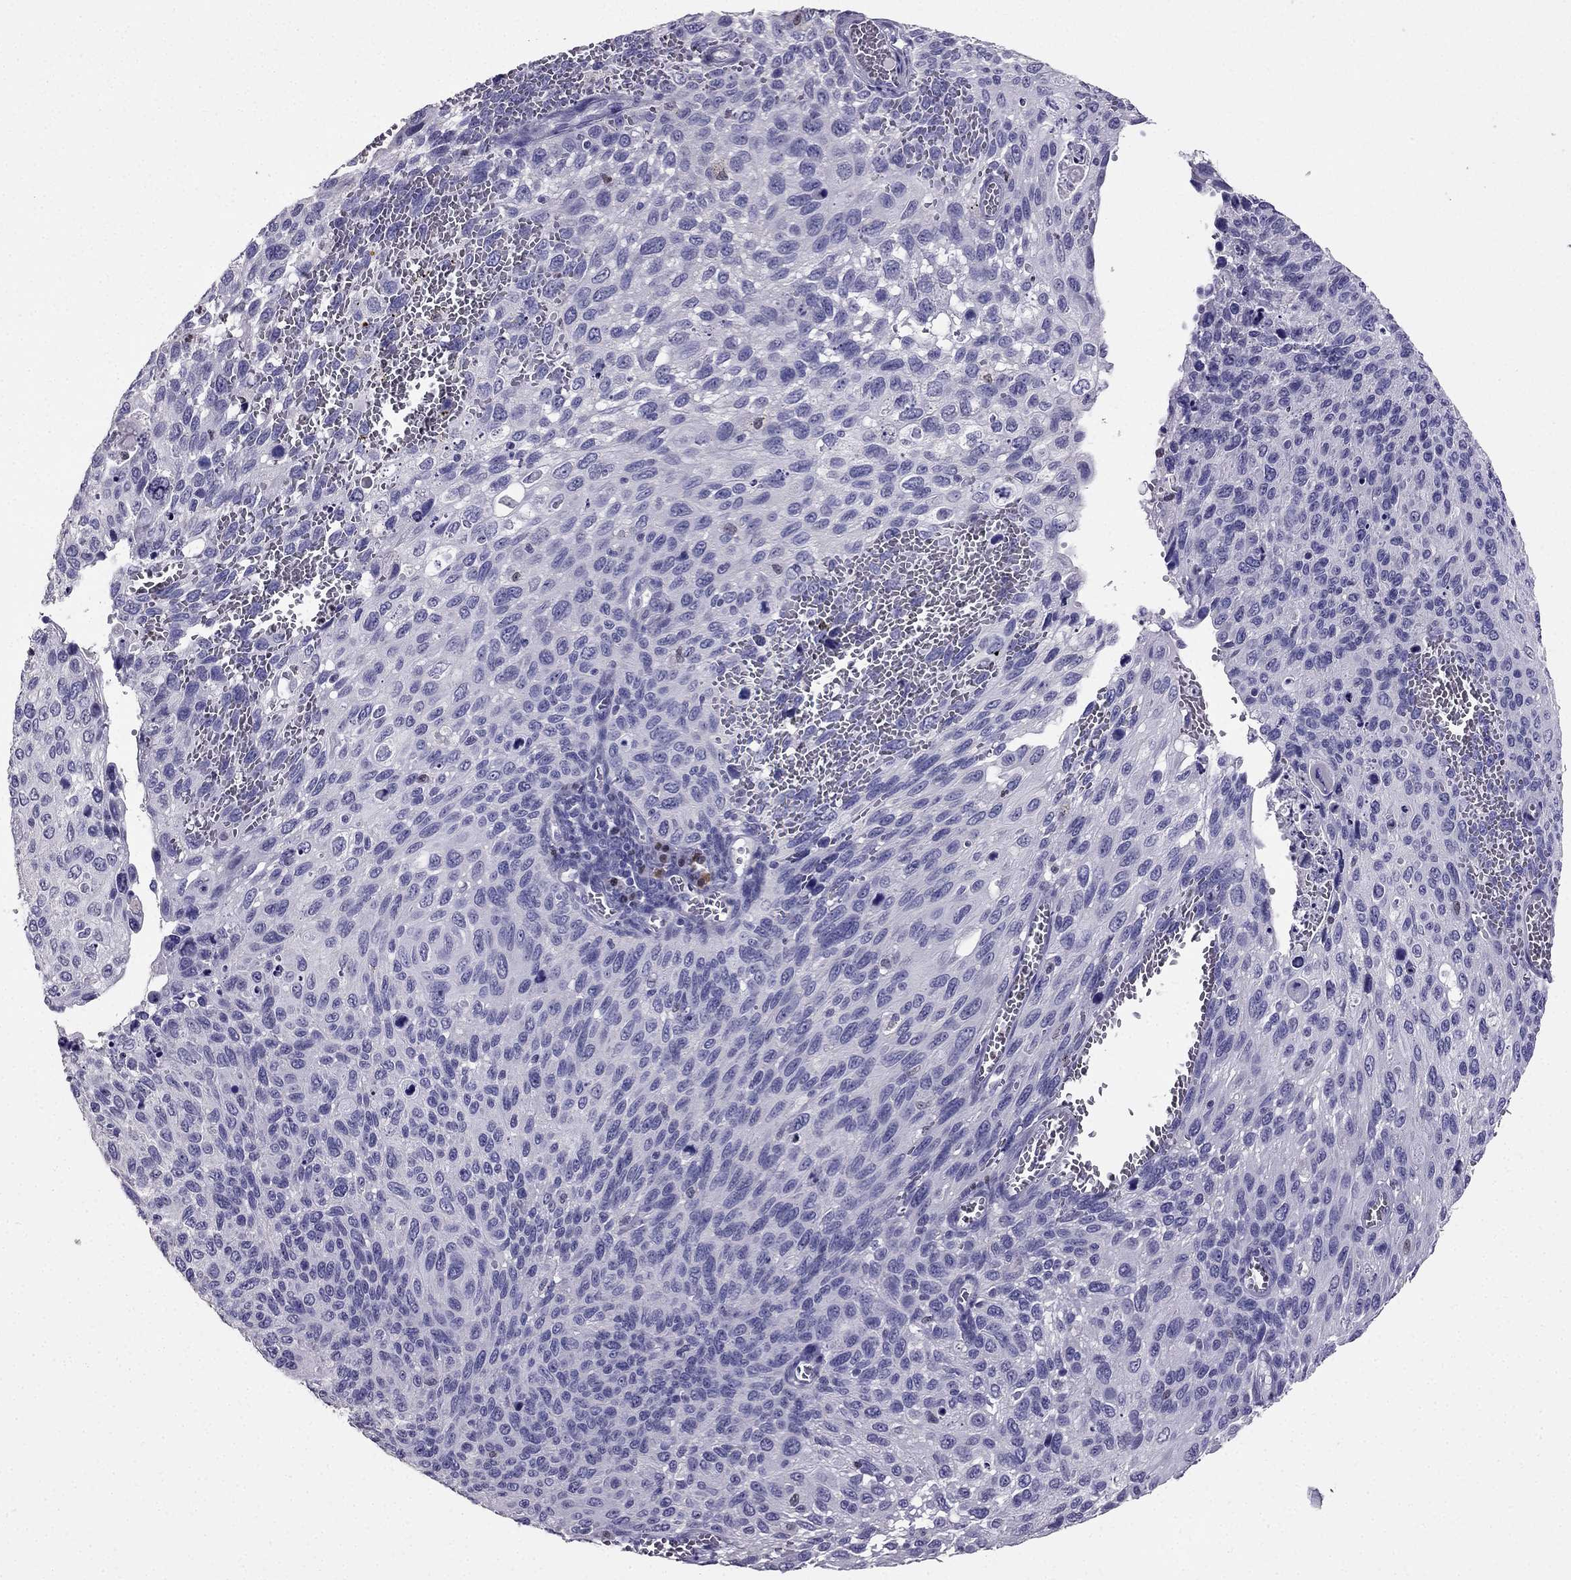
{"staining": {"intensity": "negative", "quantity": "none", "location": "none"}, "tissue": "cervical cancer", "cell_type": "Tumor cells", "image_type": "cancer", "snomed": [{"axis": "morphology", "description": "Squamous cell carcinoma, NOS"}, {"axis": "topography", "description": "Cervix"}], "caption": "Immunohistochemical staining of human cervical cancer demonstrates no significant expression in tumor cells.", "gene": "ARID3A", "patient": {"sex": "female", "age": 70}}